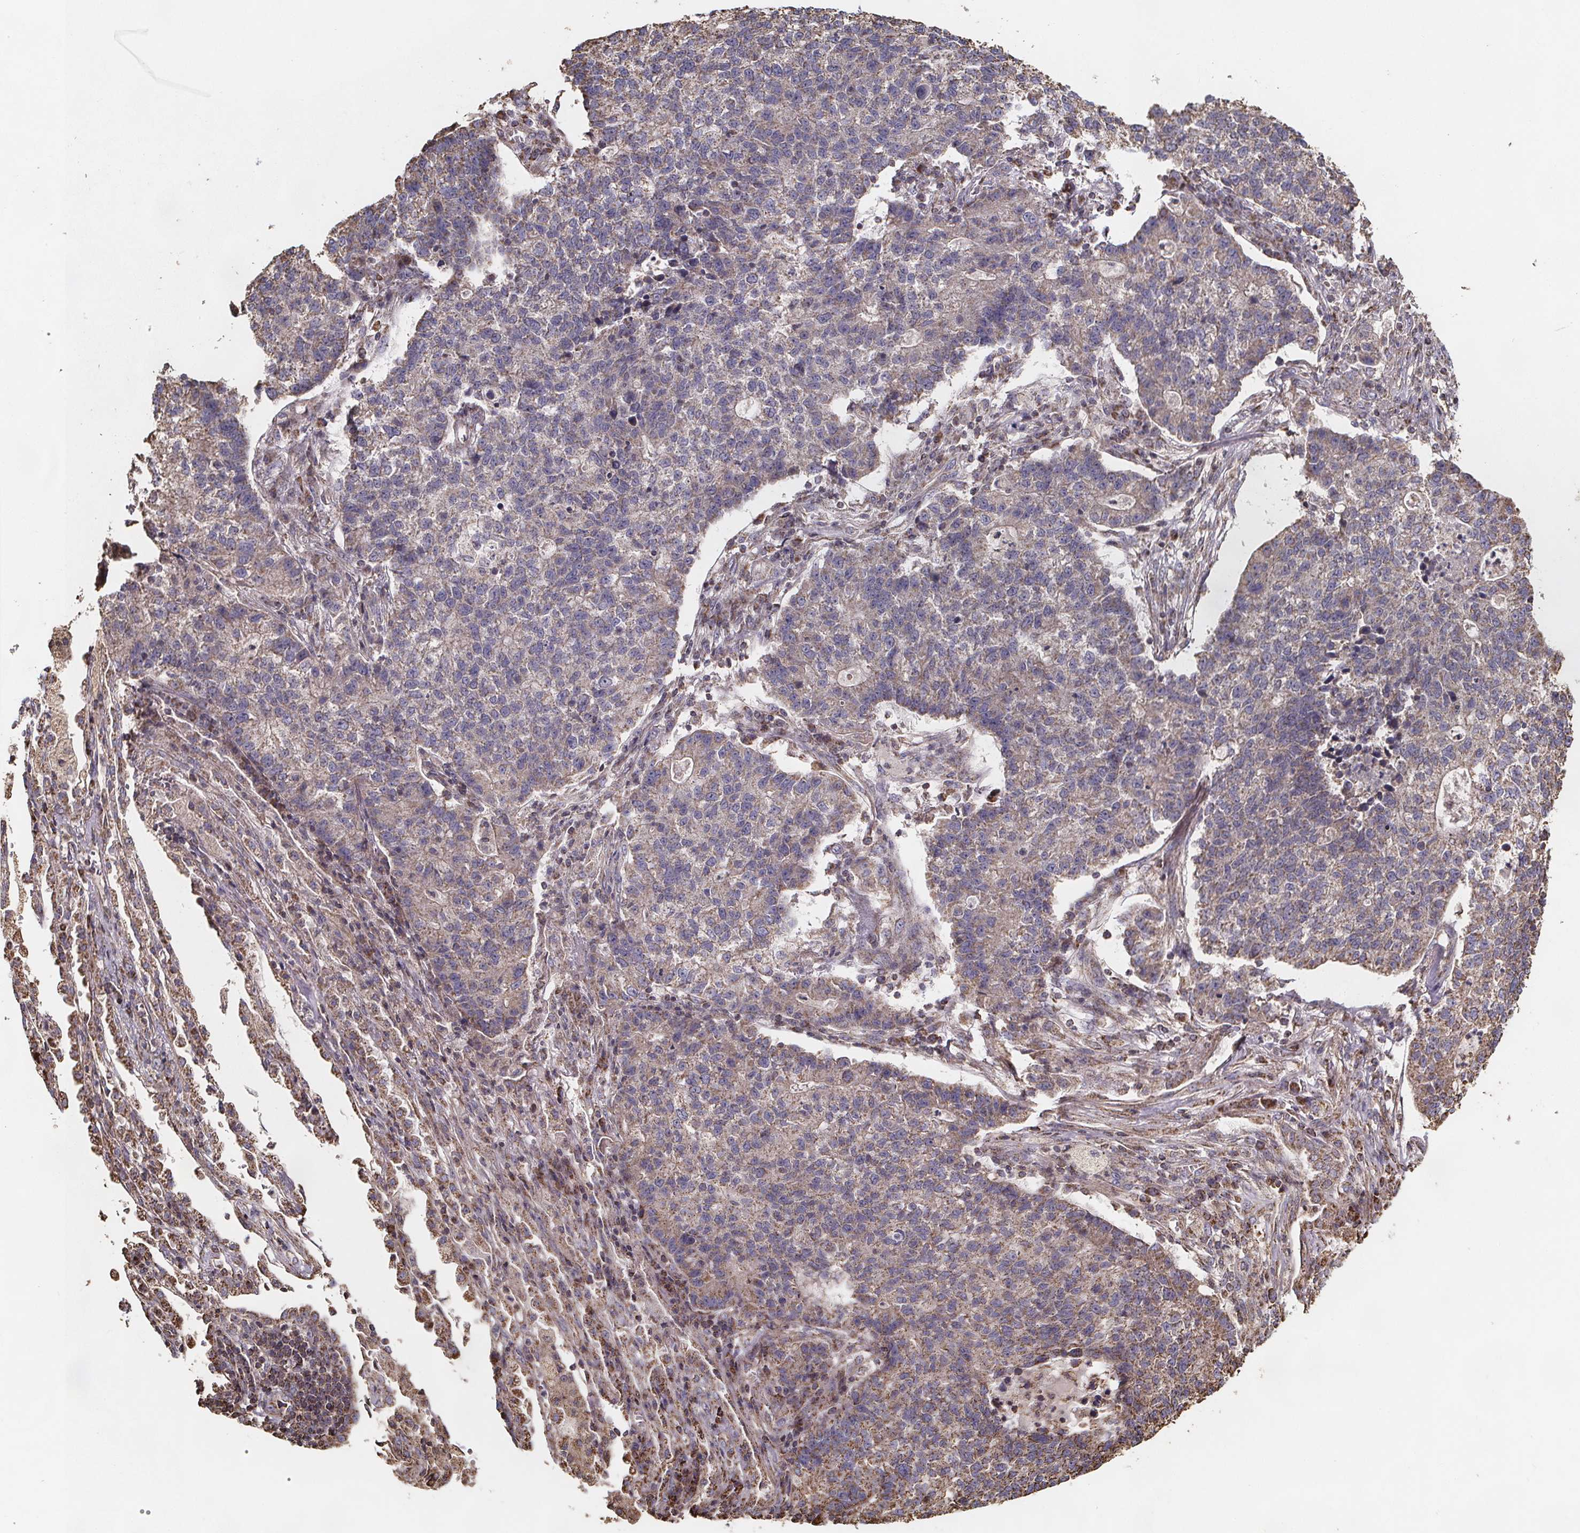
{"staining": {"intensity": "weak", "quantity": "25%-75%", "location": "cytoplasmic/membranous"}, "tissue": "lung cancer", "cell_type": "Tumor cells", "image_type": "cancer", "snomed": [{"axis": "morphology", "description": "Adenocarcinoma, NOS"}, {"axis": "topography", "description": "Lung"}], "caption": "A photomicrograph showing weak cytoplasmic/membranous staining in approximately 25%-75% of tumor cells in lung cancer (adenocarcinoma), as visualized by brown immunohistochemical staining.", "gene": "SLC35D2", "patient": {"sex": "male", "age": 57}}